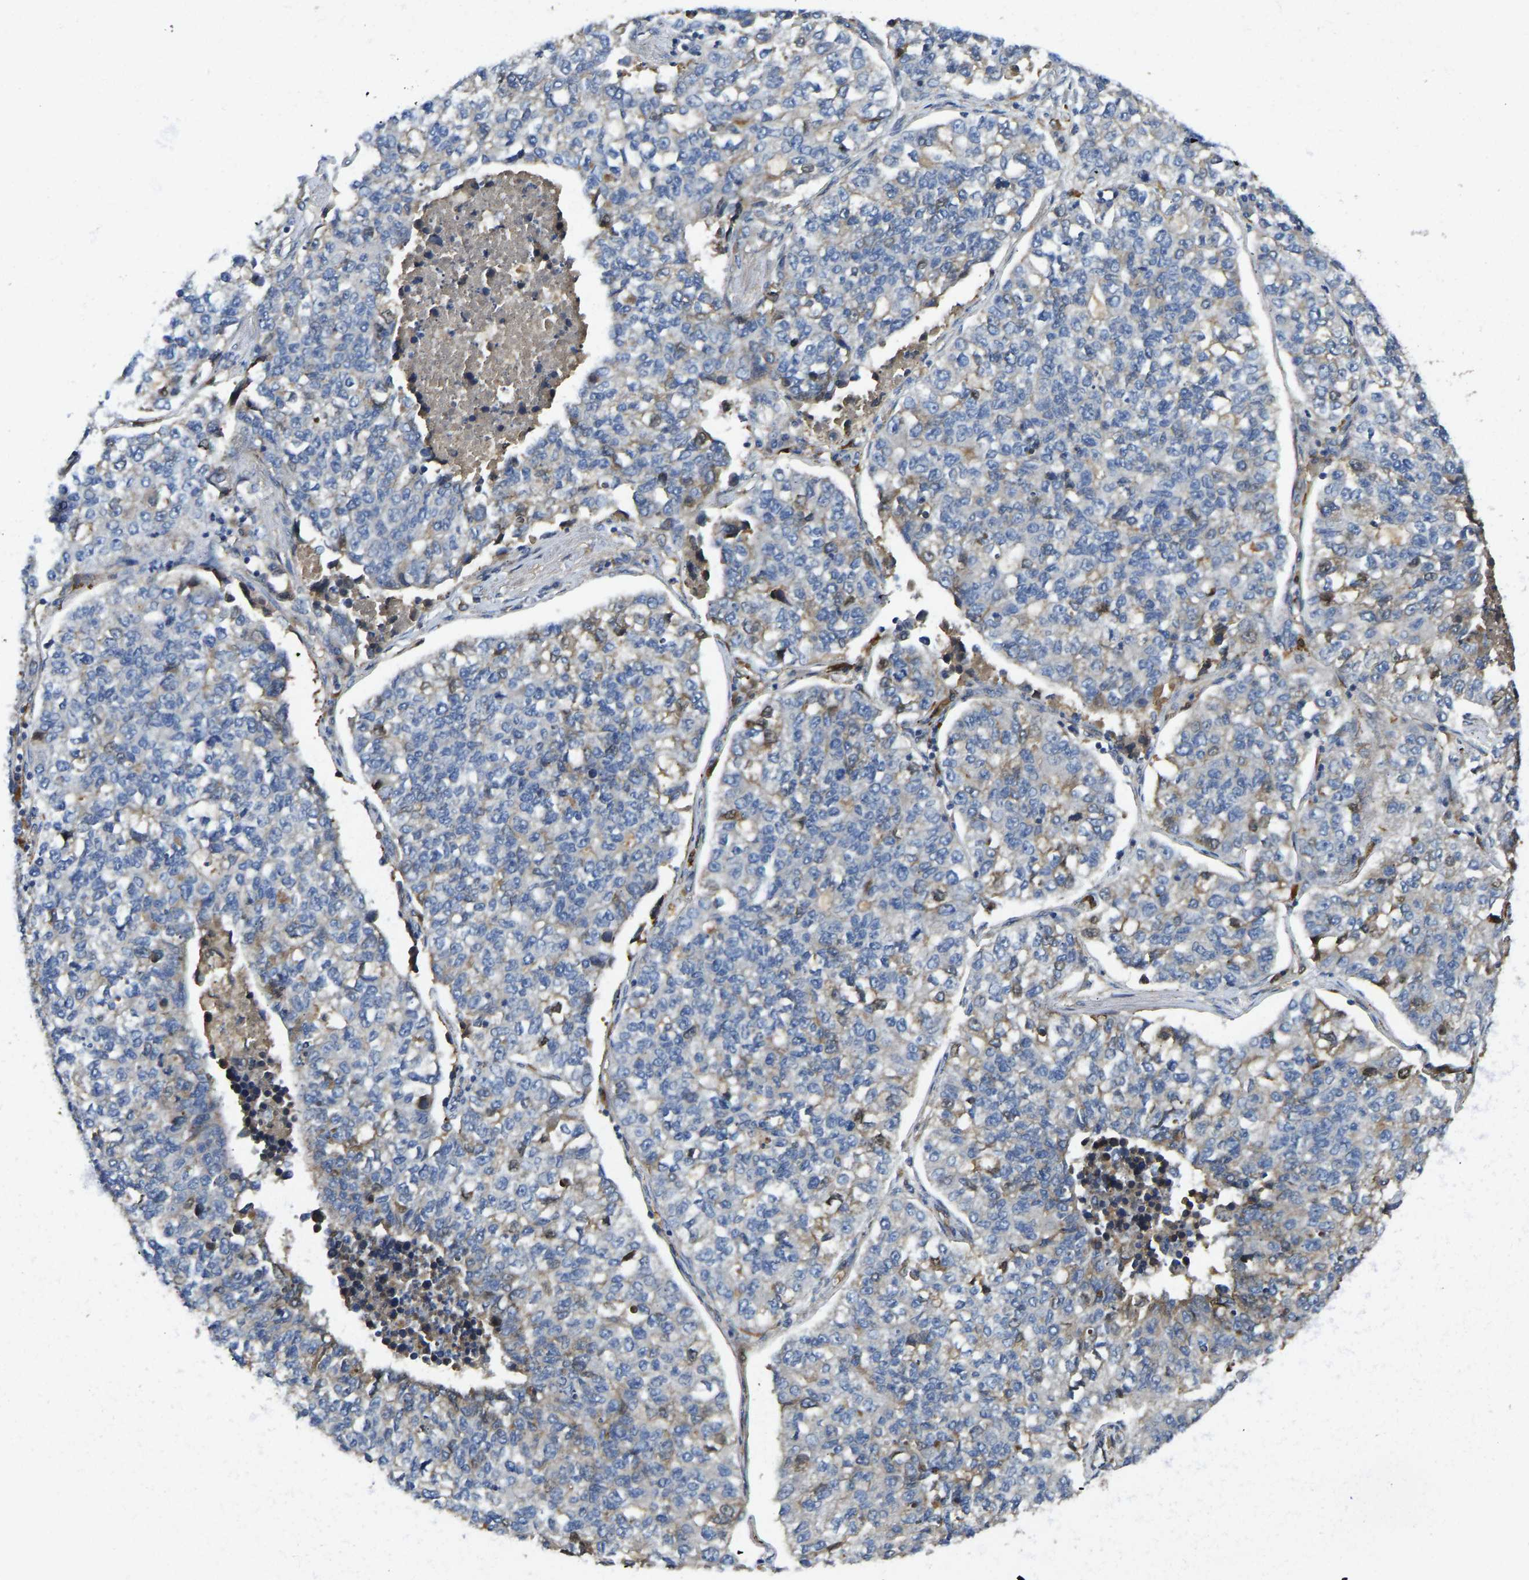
{"staining": {"intensity": "negative", "quantity": "none", "location": "none"}, "tissue": "lung cancer", "cell_type": "Tumor cells", "image_type": "cancer", "snomed": [{"axis": "morphology", "description": "Adenocarcinoma, NOS"}, {"axis": "topography", "description": "Lung"}], "caption": "Tumor cells are negative for protein expression in human lung adenocarcinoma.", "gene": "VCPKMT", "patient": {"sex": "male", "age": 49}}